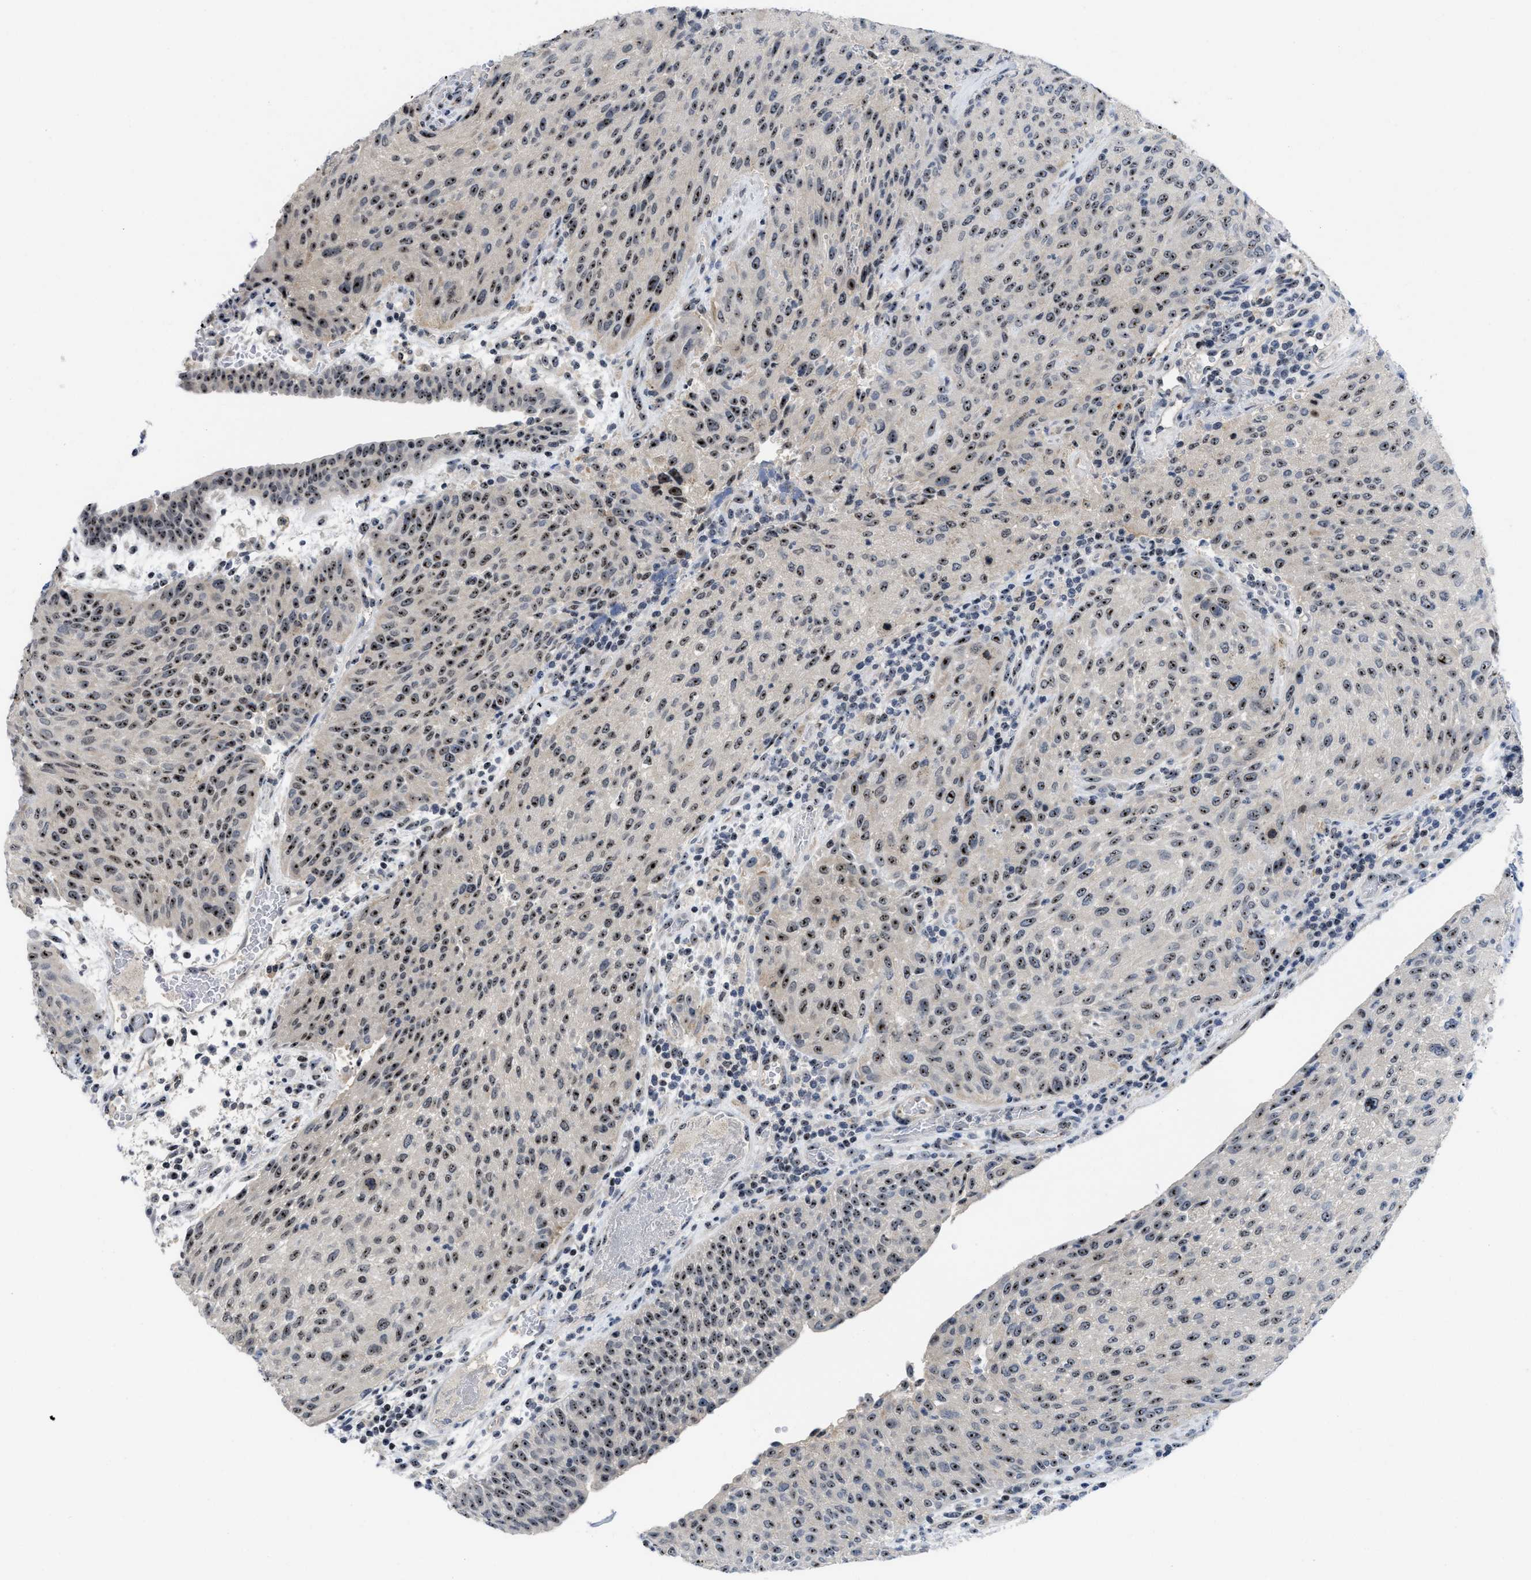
{"staining": {"intensity": "moderate", "quantity": ">75%", "location": "nuclear"}, "tissue": "urothelial cancer", "cell_type": "Tumor cells", "image_type": "cancer", "snomed": [{"axis": "morphology", "description": "Urothelial carcinoma, Low grade"}, {"axis": "morphology", "description": "Urothelial carcinoma, High grade"}, {"axis": "topography", "description": "Urinary bladder"}], "caption": "Brown immunohistochemical staining in human low-grade urothelial carcinoma reveals moderate nuclear expression in approximately >75% of tumor cells.", "gene": "NOP58", "patient": {"sex": "male", "age": 35}}